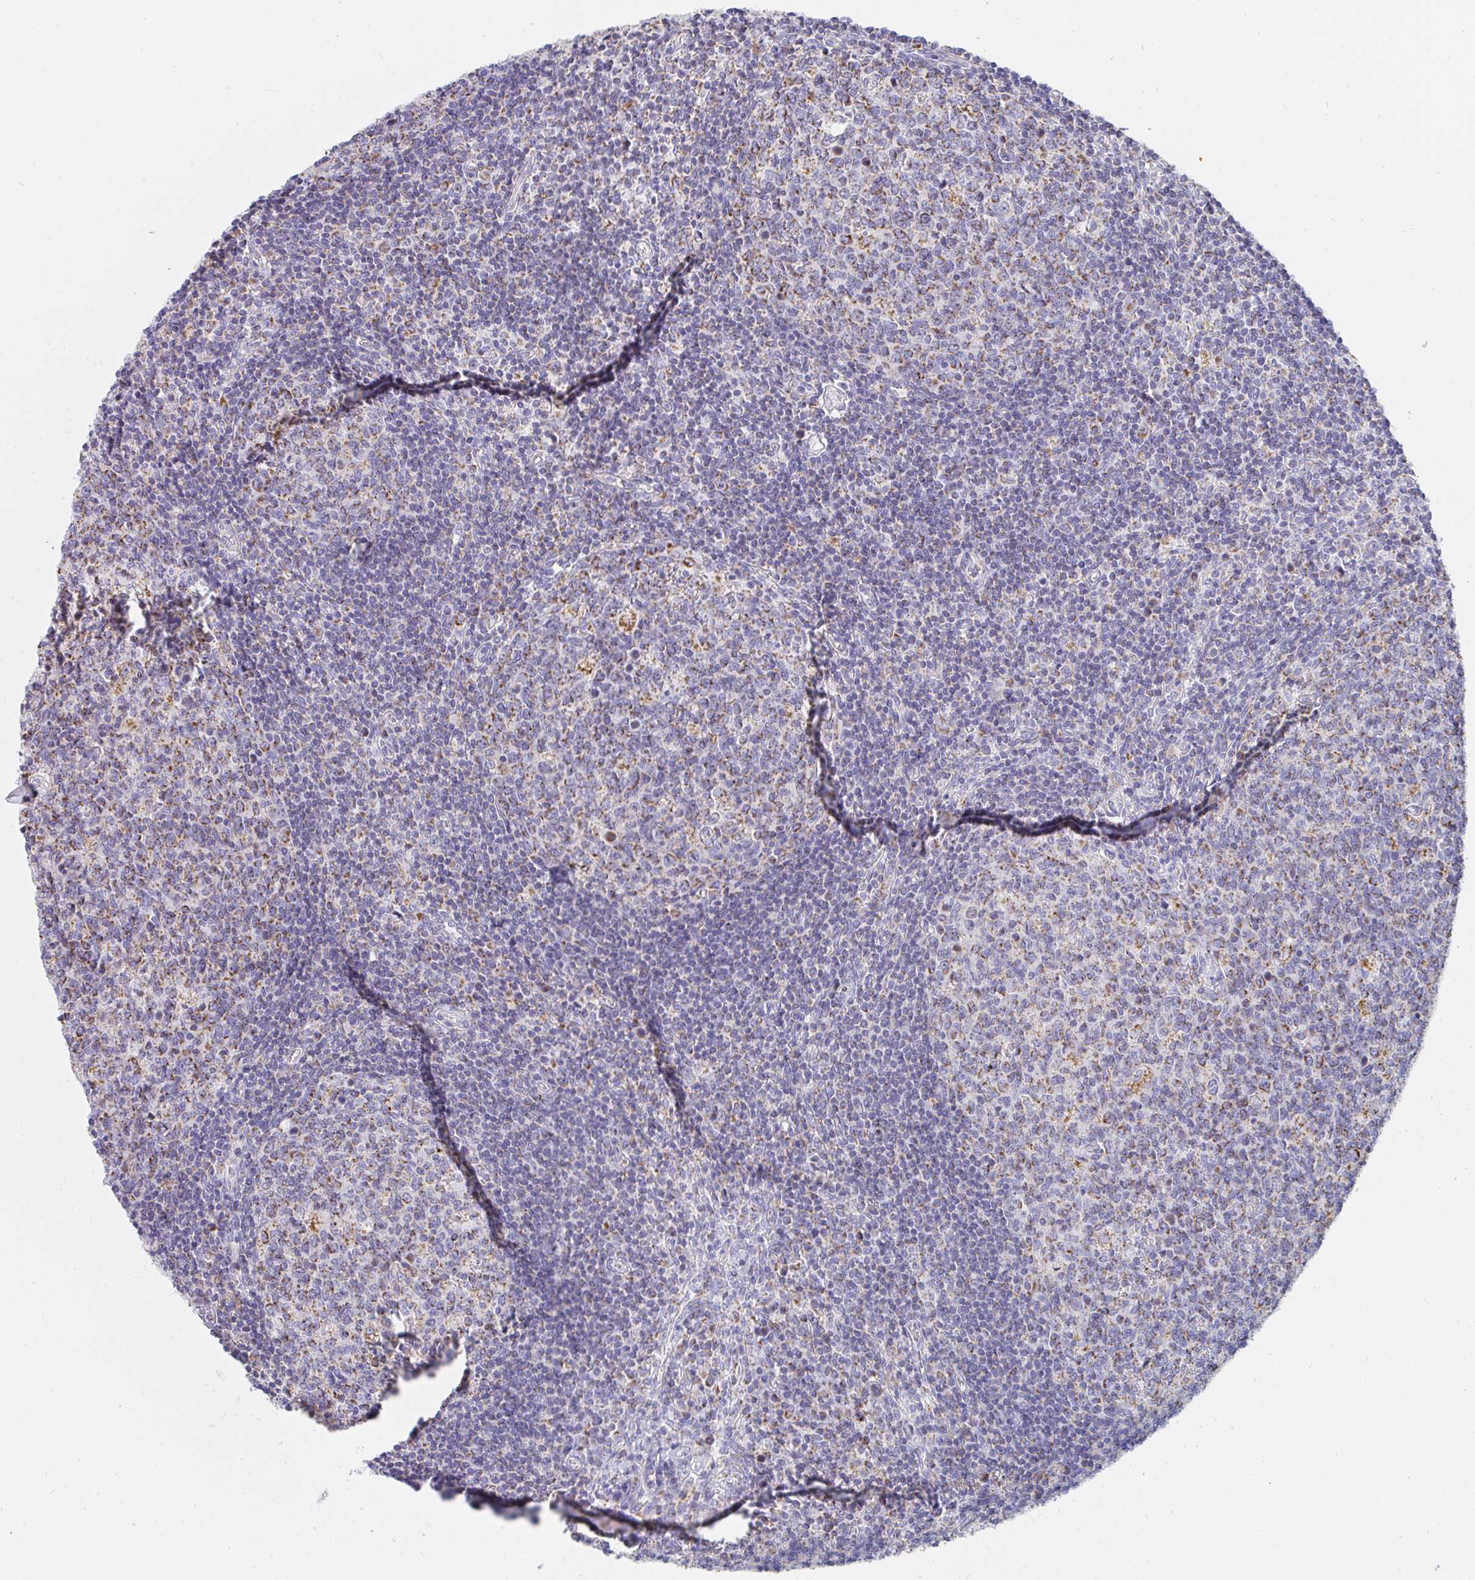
{"staining": {"intensity": "moderate", "quantity": "<25%", "location": "cytoplasmic/membranous"}, "tissue": "lymph node", "cell_type": "Germinal center cells", "image_type": "normal", "snomed": [{"axis": "morphology", "description": "Normal tissue, NOS"}, {"axis": "topography", "description": "Lymph node"}], "caption": "Immunohistochemistry (IHC) micrograph of normal human lymph node stained for a protein (brown), which exhibits low levels of moderate cytoplasmic/membranous positivity in approximately <25% of germinal center cells.", "gene": "AIFM1", "patient": {"sex": "male", "age": 67}}